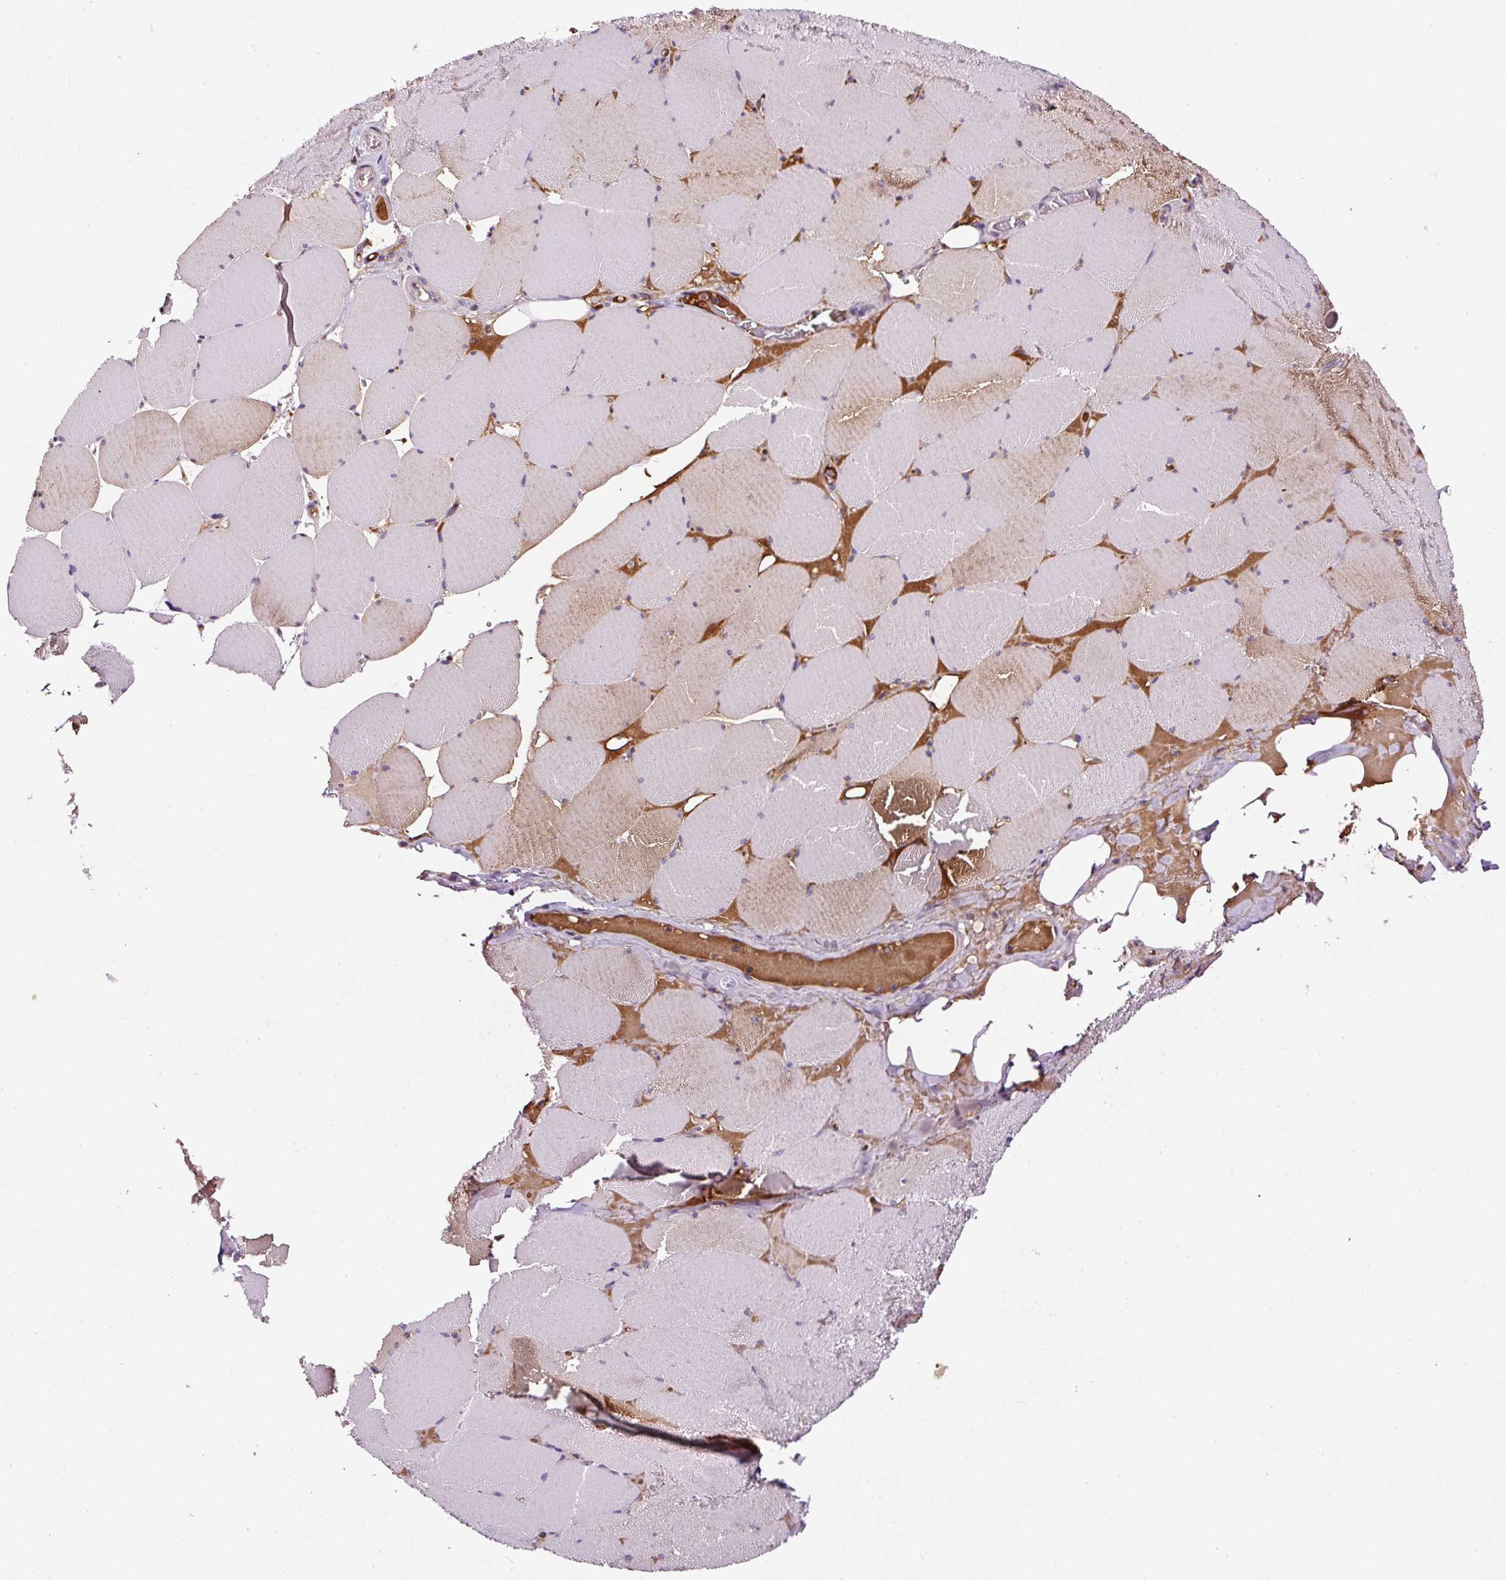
{"staining": {"intensity": "weak", "quantity": "25%-75%", "location": "cytoplasmic/membranous"}, "tissue": "skeletal muscle", "cell_type": "Myocytes", "image_type": "normal", "snomed": [{"axis": "morphology", "description": "Normal tissue, NOS"}, {"axis": "topography", "description": "Skeletal muscle"}, {"axis": "topography", "description": "Head-Neck"}], "caption": "Protein expression analysis of unremarkable human skeletal muscle reveals weak cytoplasmic/membranous staining in about 25%-75% of myocytes.", "gene": "LRRC24", "patient": {"sex": "male", "age": 66}}